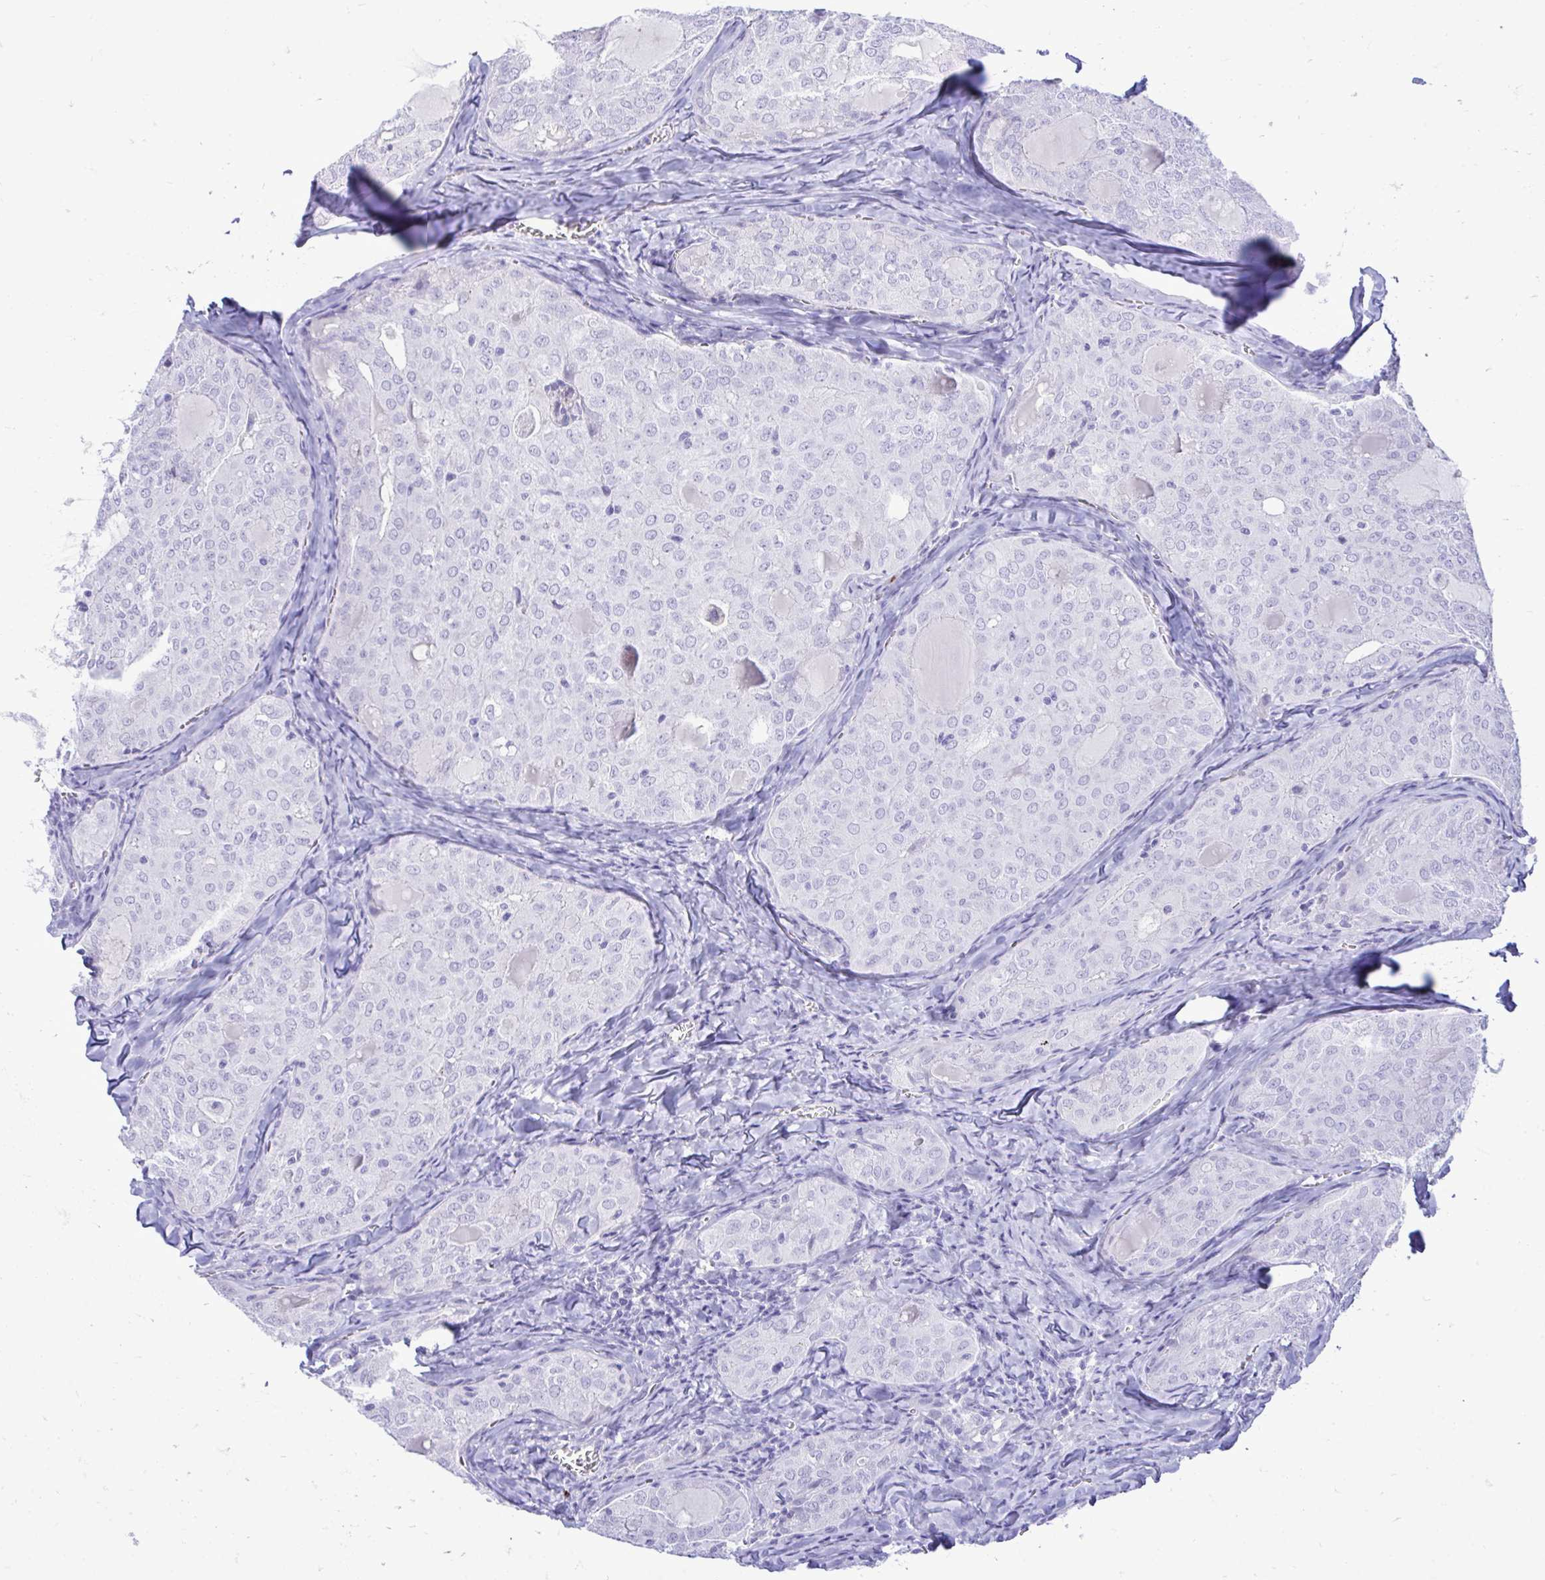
{"staining": {"intensity": "negative", "quantity": "none", "location": "none"}, "tissue": "thyroid cancer", "cell_type": "Tumor cells", "image_type": "cancer", "snomed": [{"axis": "morphology", "description": "Follicular adenoma carcinoma, NOS"}, {"axis": "topography", "description": "Thyroid gland"}], "caption": "There is no significant positivity in tumor cells of thyroid cancer.", "gene": "ANKDD1B", "patient": {"sex": "male", "age": 75}}